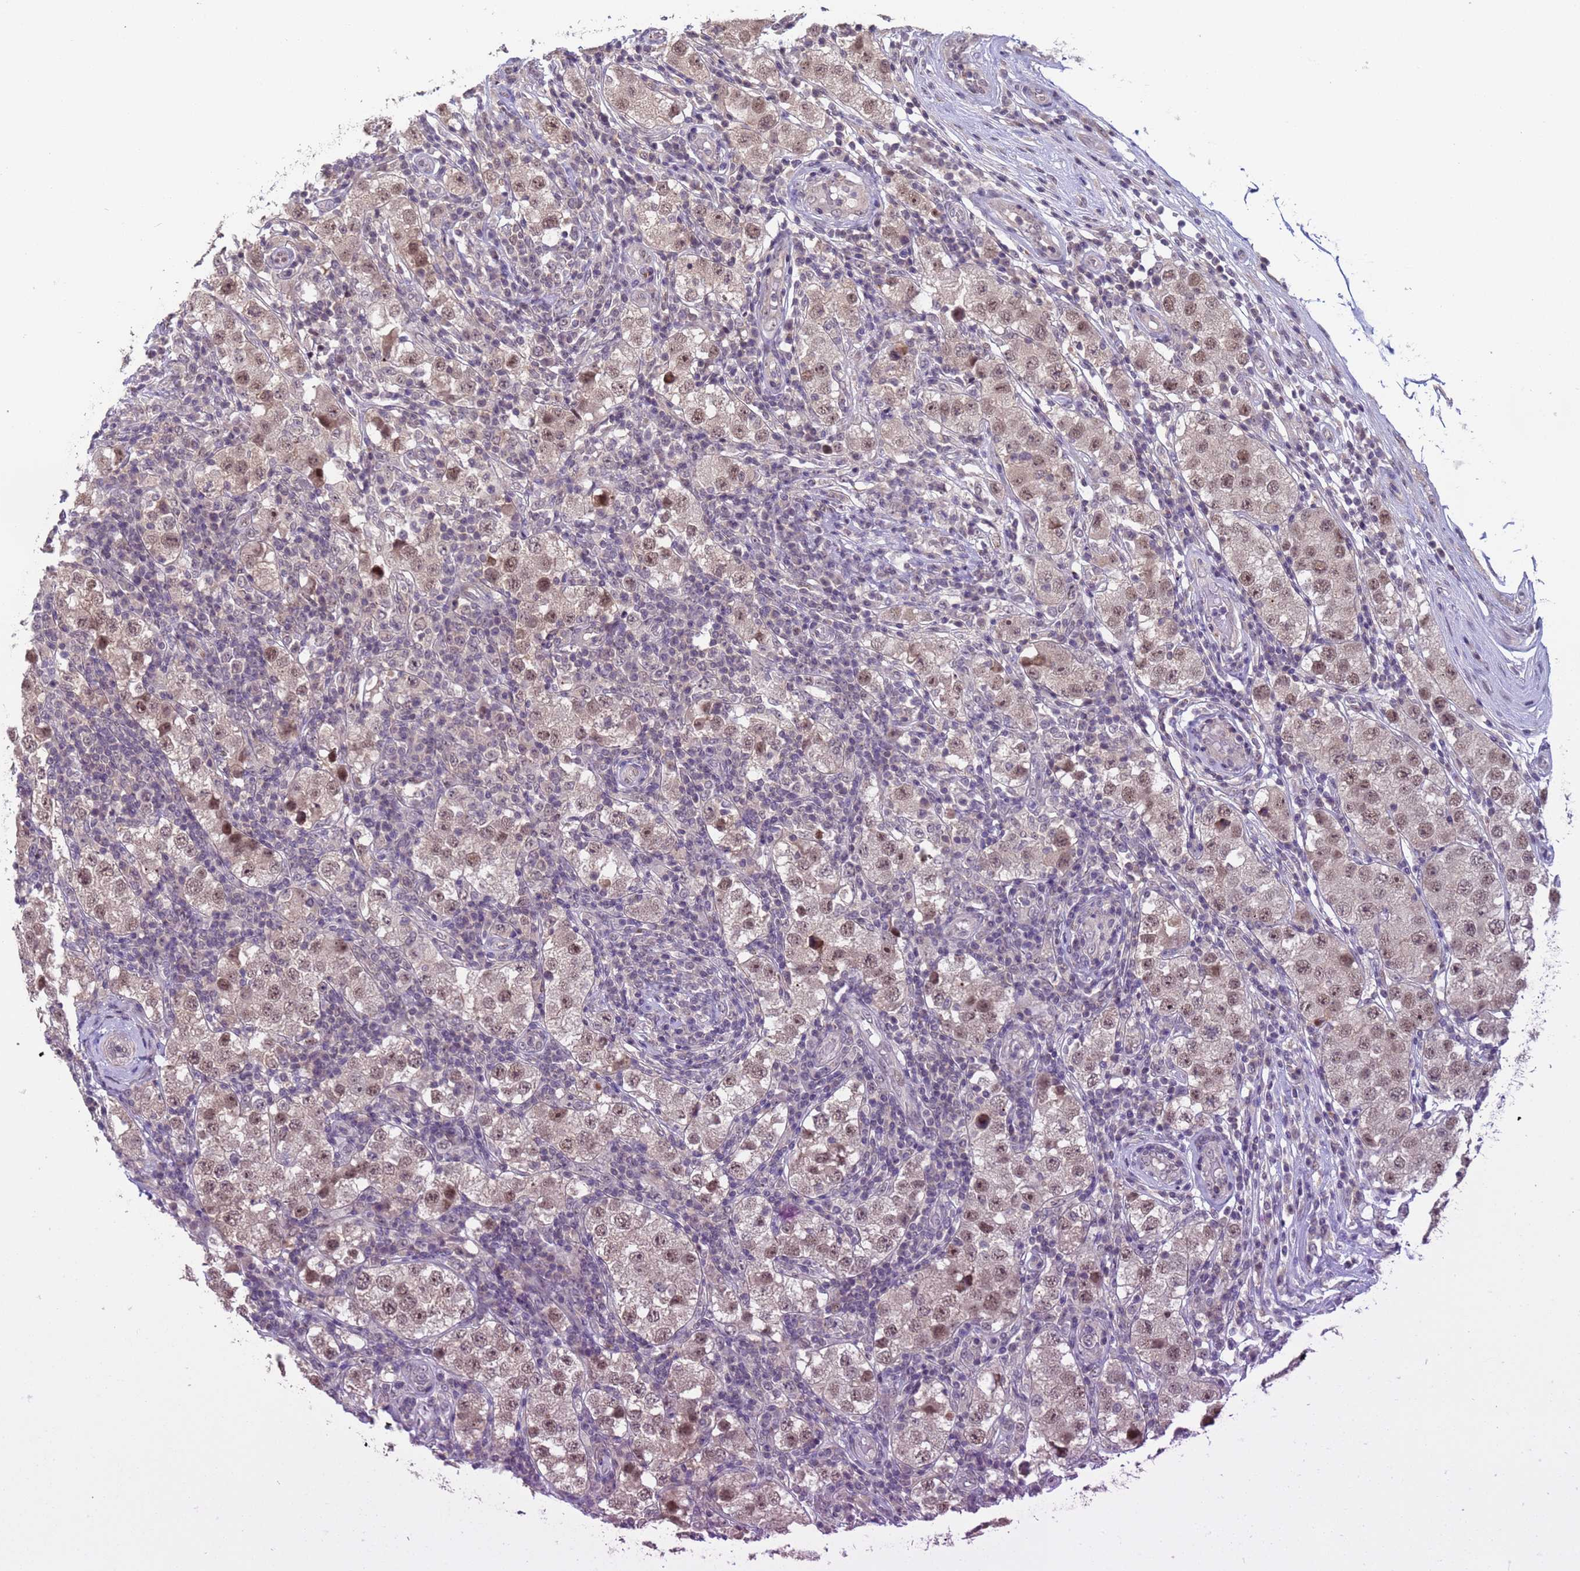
{"staining": {"intensity": "moderate", "quantity": ">75%", "location": "nuclear"}, "tissue": "testis cancer", "cell_type": "Tumor cells", "image_type": "cancer", "snomed": [{"axis": "morphology", "description": "Seminoma, NOS"}, {"axis": "topography", "description": "Testis"}], "caption": "Immunohistochemistry (DAB (3,3'-diaminobenzidine)) staining of human testis cancer demonstrates moderate nuclear protein staining in approximately >75% of tumor cells.", "gene": "VWA3A", "patient": {"sex": "male", "age": 34}}